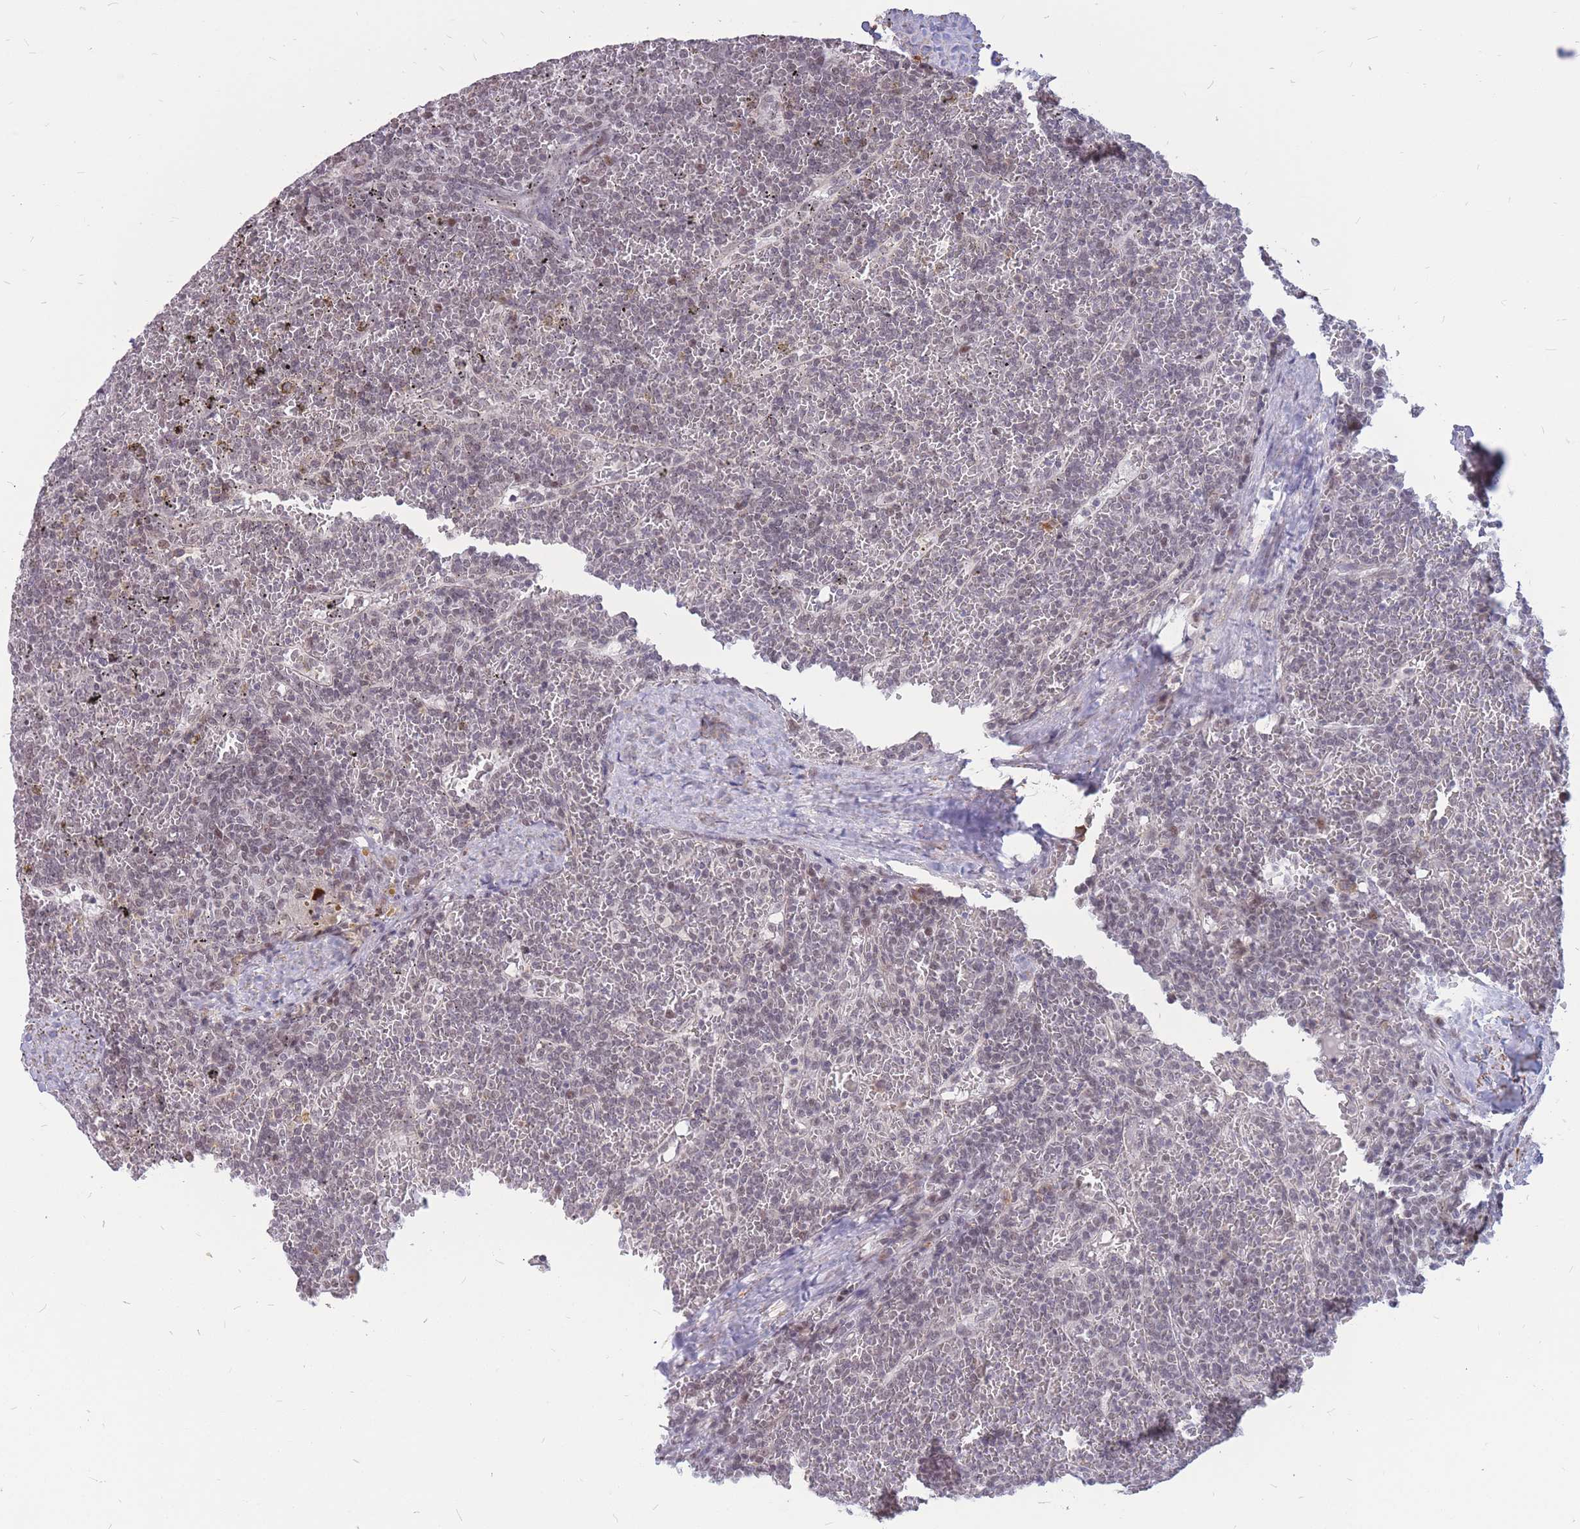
{"staining": {"intensity": "negative", "quantity": "none", "location": "none"}, "tissue": "lymphoma", "cell_type": "Tumor cells", "image_type": "cancer", "snomed": [{"axis": "morphology", "description": "Malignant lymphoma, non-Hodgkin's type, Low grade"}, {"axis": "topography", "description": "Spleen"}], "caption": "There is no significant staining in tumor cells of low-grade malignant lymphoma, non-Hodgkin's type. (Stains: DAB immunohistochemistry (IHC) with hematoxylin counter stain, Microscopy: brightfield microscopy at high magnification).", "gene": "ADD2", "patient": {"sex": "female", "age": 19}}